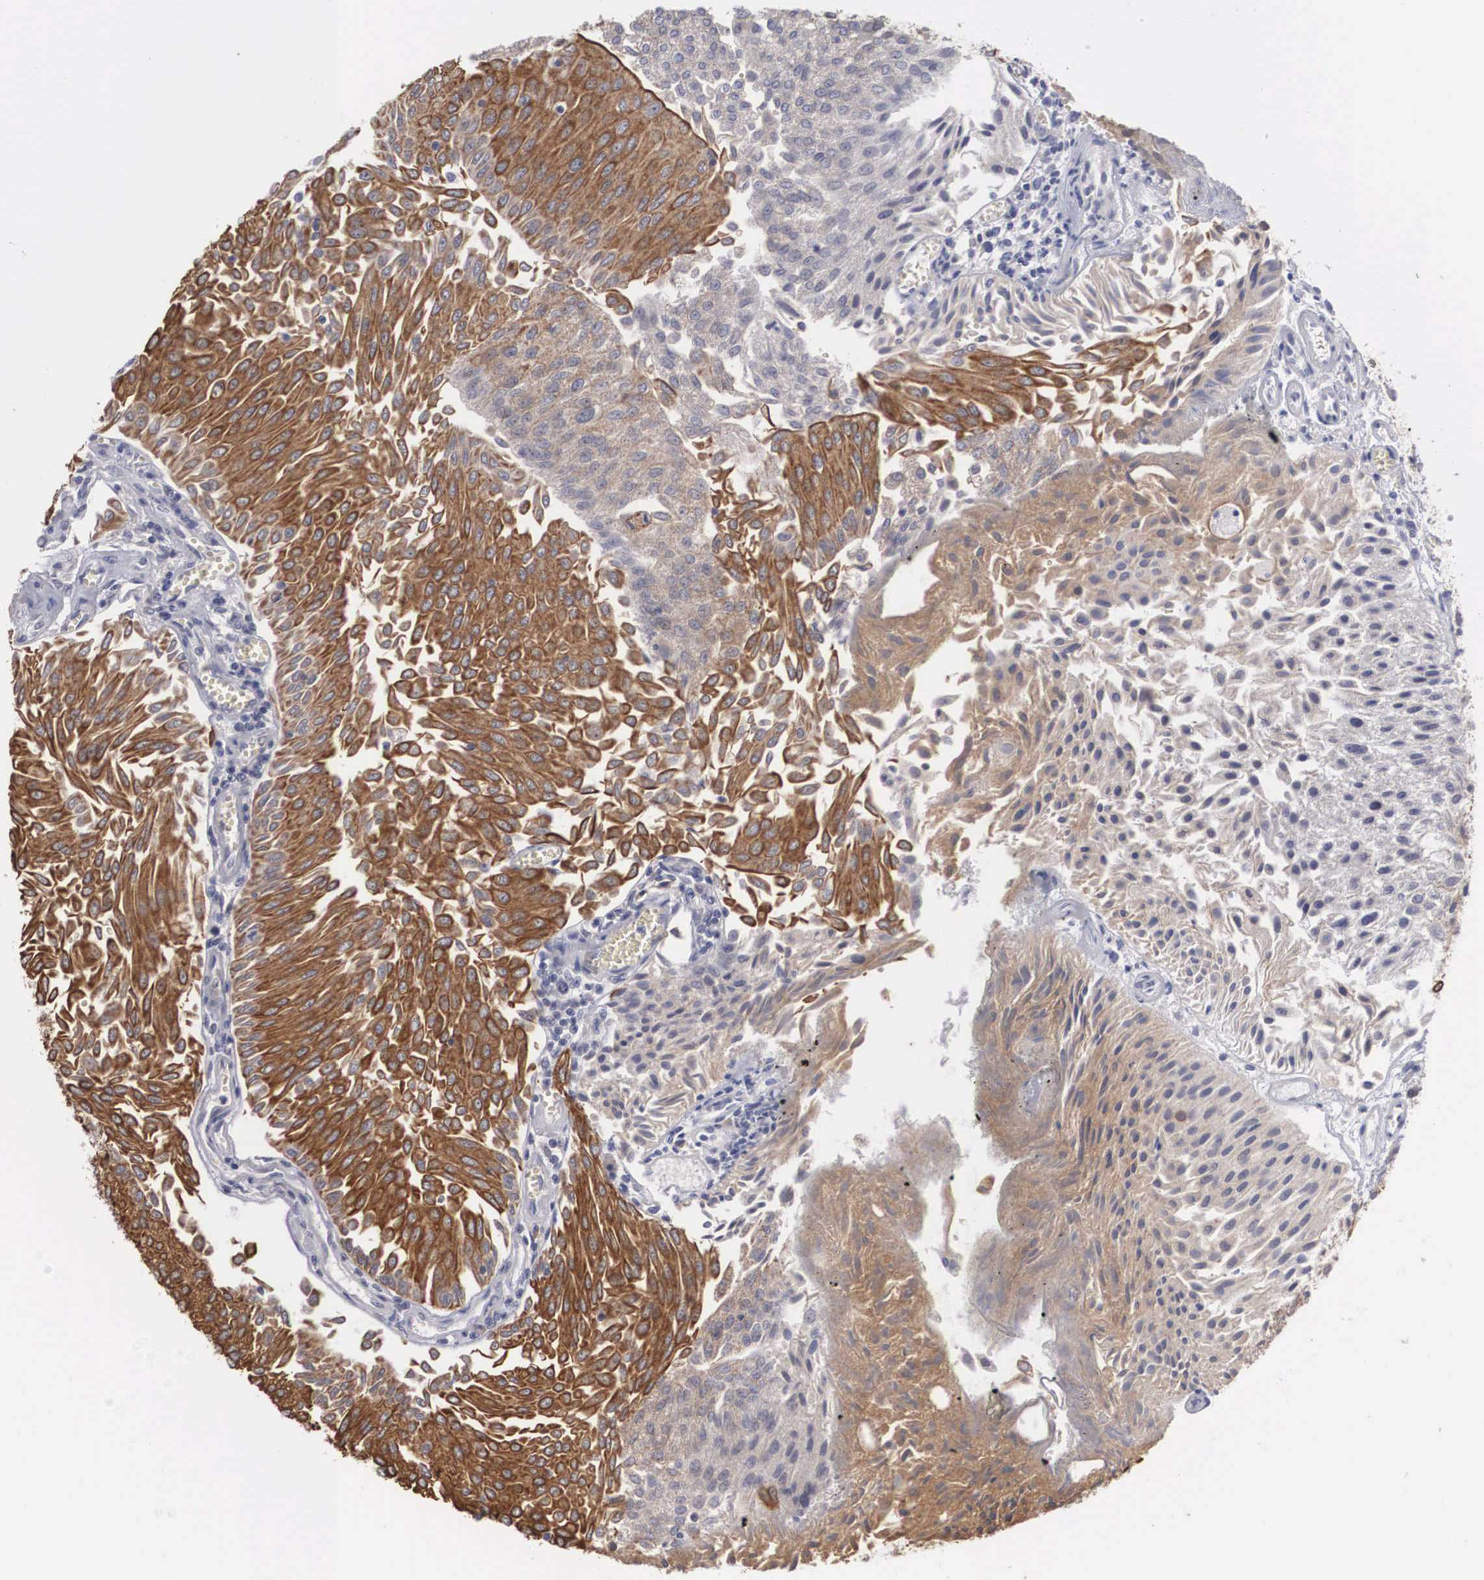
{"staining": {"intensity": "strong", "quantity": "25%-75%", "location": "cytoplasmic/membranous"}, "tissue": "urothelial cancer", "cell_type": "Tumor cells", "image_type": "cancer", "snomed": [{"axis": "morphology", "description": "Urothelial carcinoma, Low grade"}, {"axis": "topography", "description": "Urinary bladder"}], "caption": "Human urothelial cancer stained with a brown dye reveals strong cytoplasmic/membranous positive staining in approximately 25%-75% of tumor cells.", "gene": "WDR89", "patient": {"sex": "male", "age": 86}}